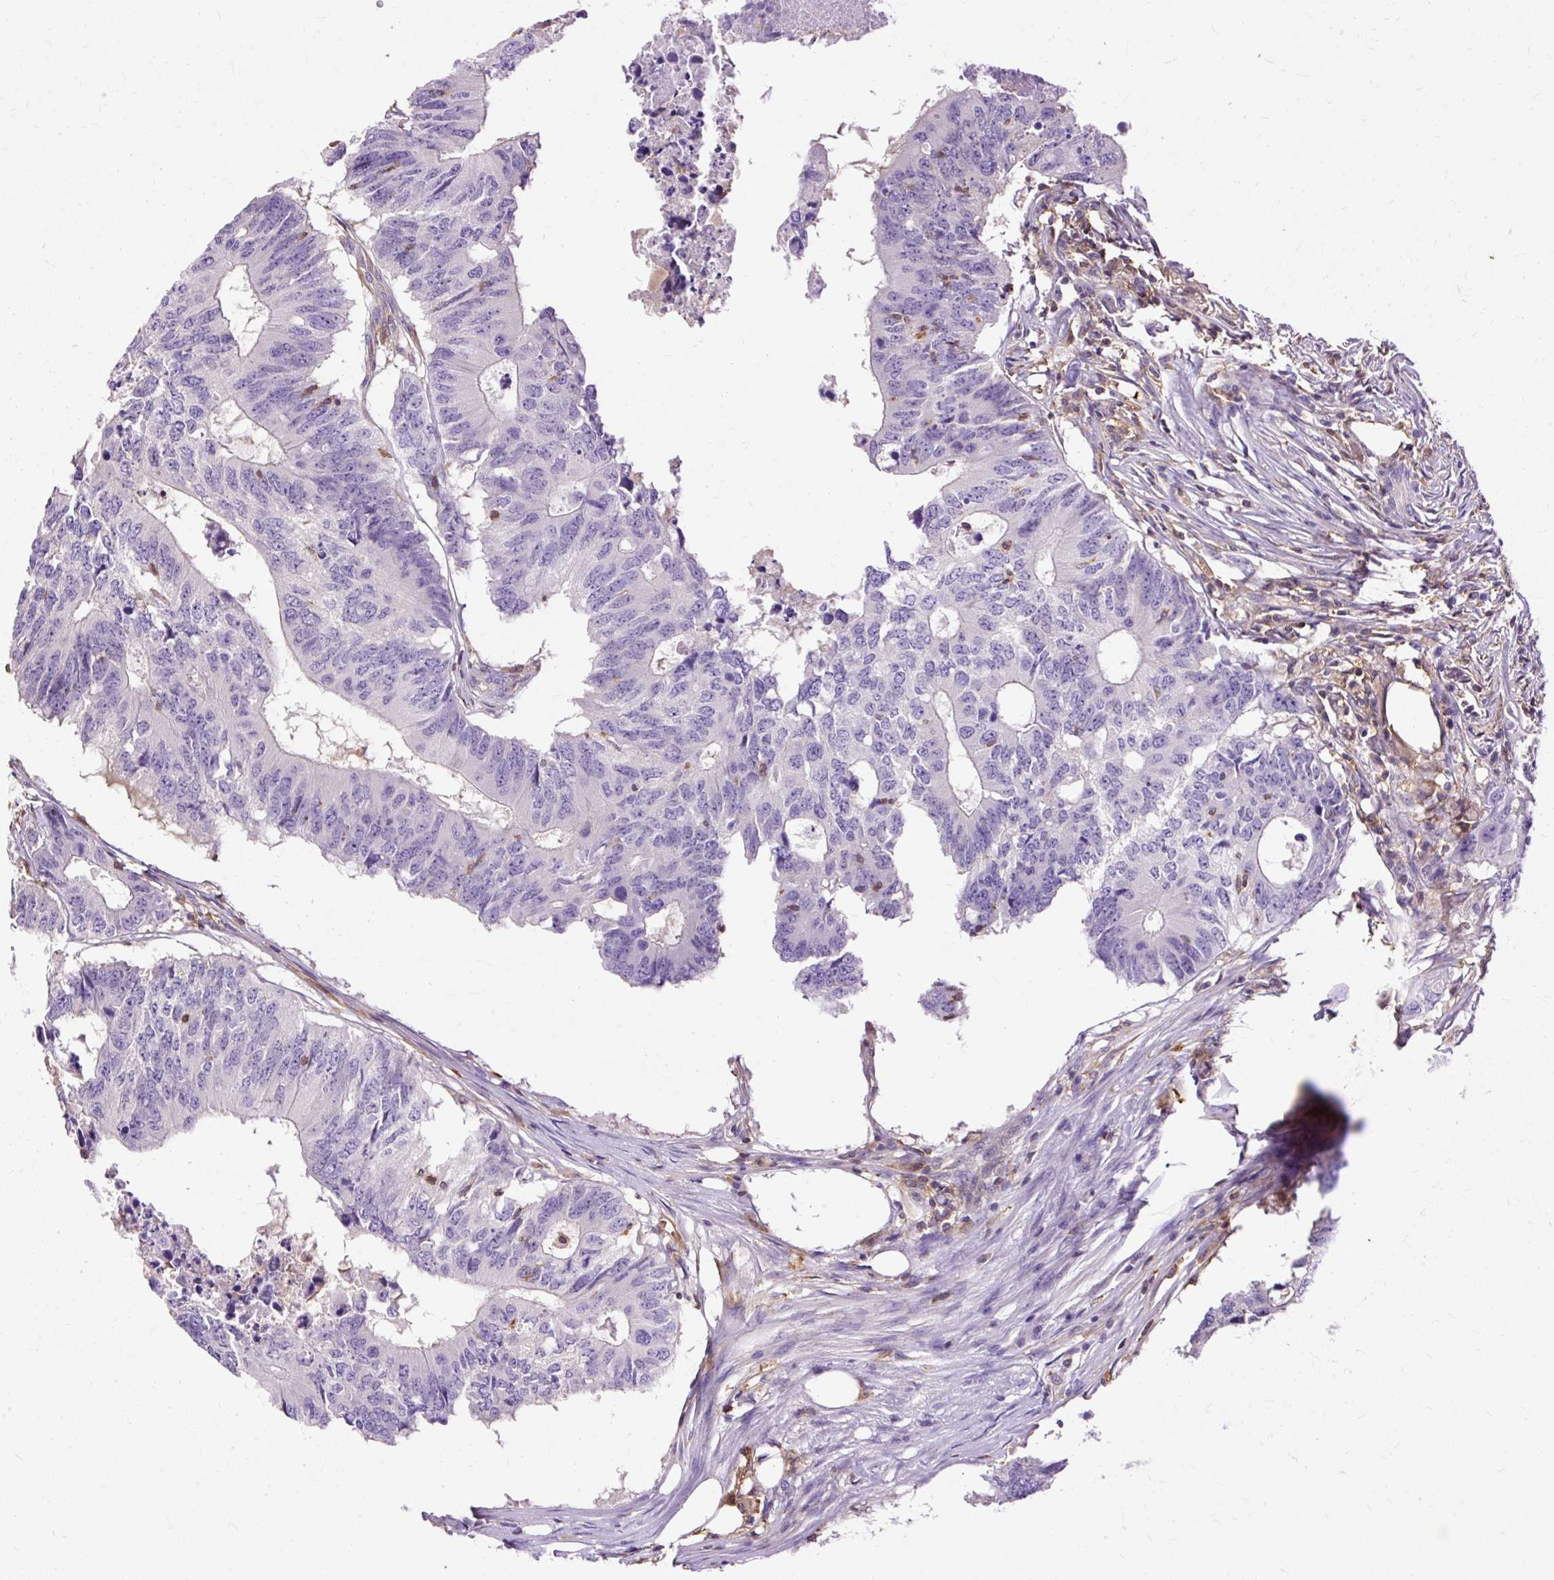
{"staining": {"intensity": "negative", "quantity": "none", "location": "none"}, "tissue": "colorectal cancer", "cell_type": "Tumor cells", "image_type": "cancer", "snomed": [{"axis": "morphology", "description": "Adenocarcinoma, NOS"}, {"axis": "topography", "description": "Colon"}], "caption": "DAB (3,3'-diaminobenzidine) immunohistochemical staining of adenocarcinoma (colorectal) shows no significant expression in tumor cells.", "gene": "TWF2", "patient": {"sex": "male", "age": 71}}